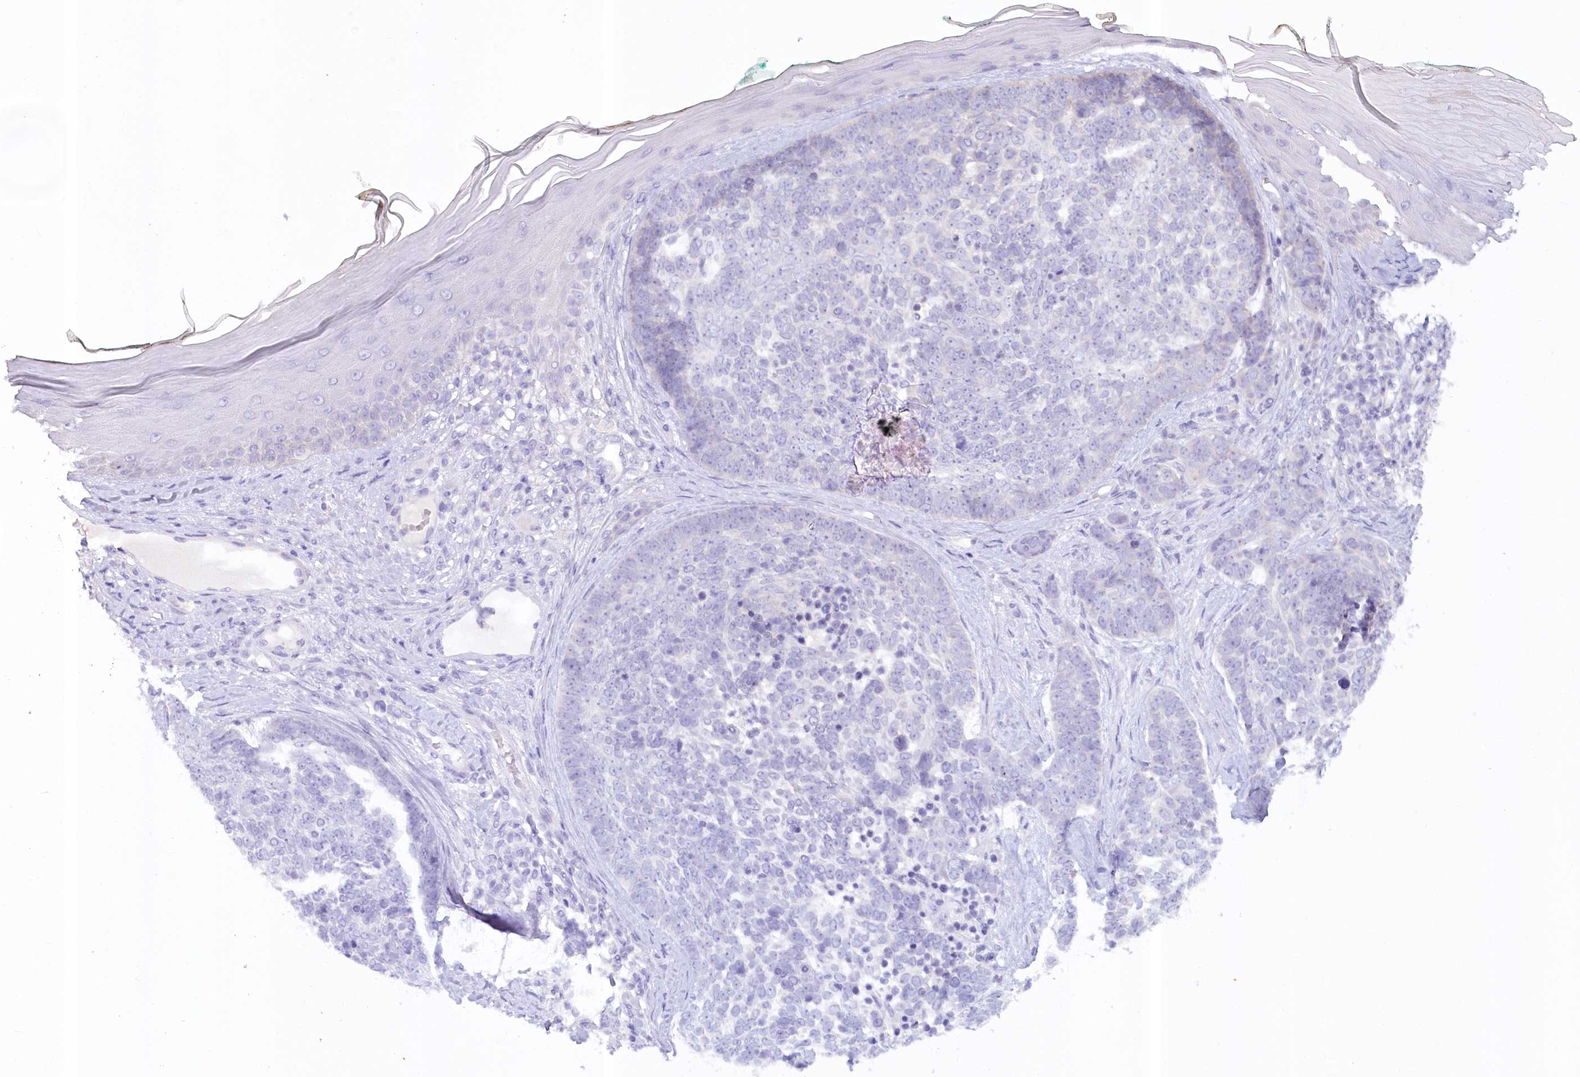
{"staining": {"intensity": "negative", "quantity": "none", "location": "none"}, "tissue": "skin cancer", "cell_type": "Tumor cells", "image_type": "cancer", "snomed": [{"axis": "morphology", "description": "Basal cell carcinoma"}, {"axis": "topography", "description": "Skin"}], "caption": "IHC of basal cell carcinoma (skin) displays no staining in tumor cells.", "gene": "PAIP2", "patient": {"sex": "female", "age": 81}}